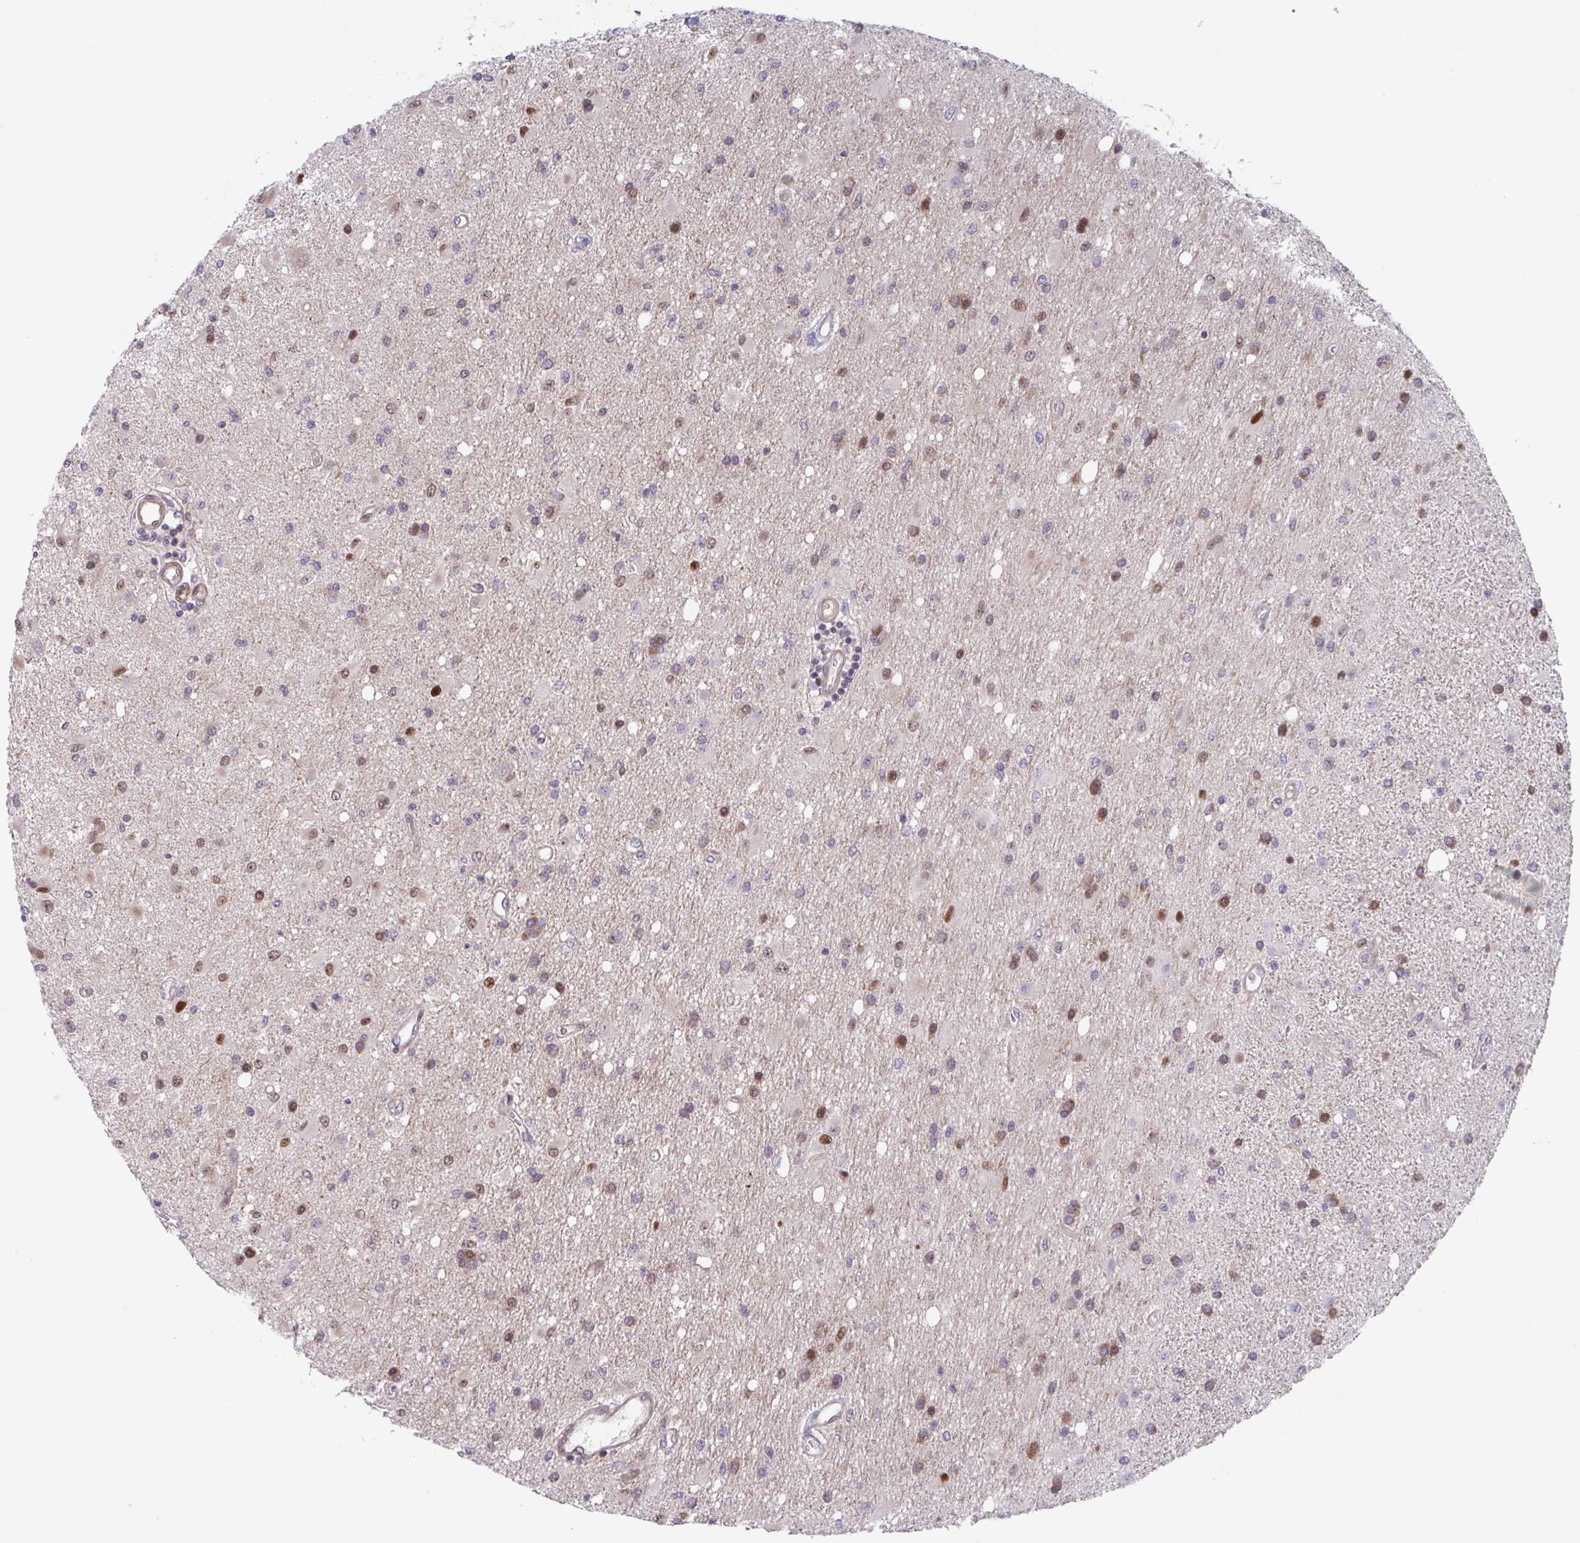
{"staining": {"intensity": "weak", "quantity": "<25%", "location": "nuclear"}, "tissue": "glioma", "cell_type": "Tumor cells", "image_type": "cancer", "snomed": [{"axis": "morphology", "description": "Glioma, malignant, High grade"}, {"axis": "topography", "description": "Brain"}], "caption": "This histopathology image is of glioma stained with IHC to label a protein in brown with the nuclei are counter-stained blue. There is no staining in tumor cells.", "gene": "DUXA", "patient": {"sex": "male", "age": 67}}